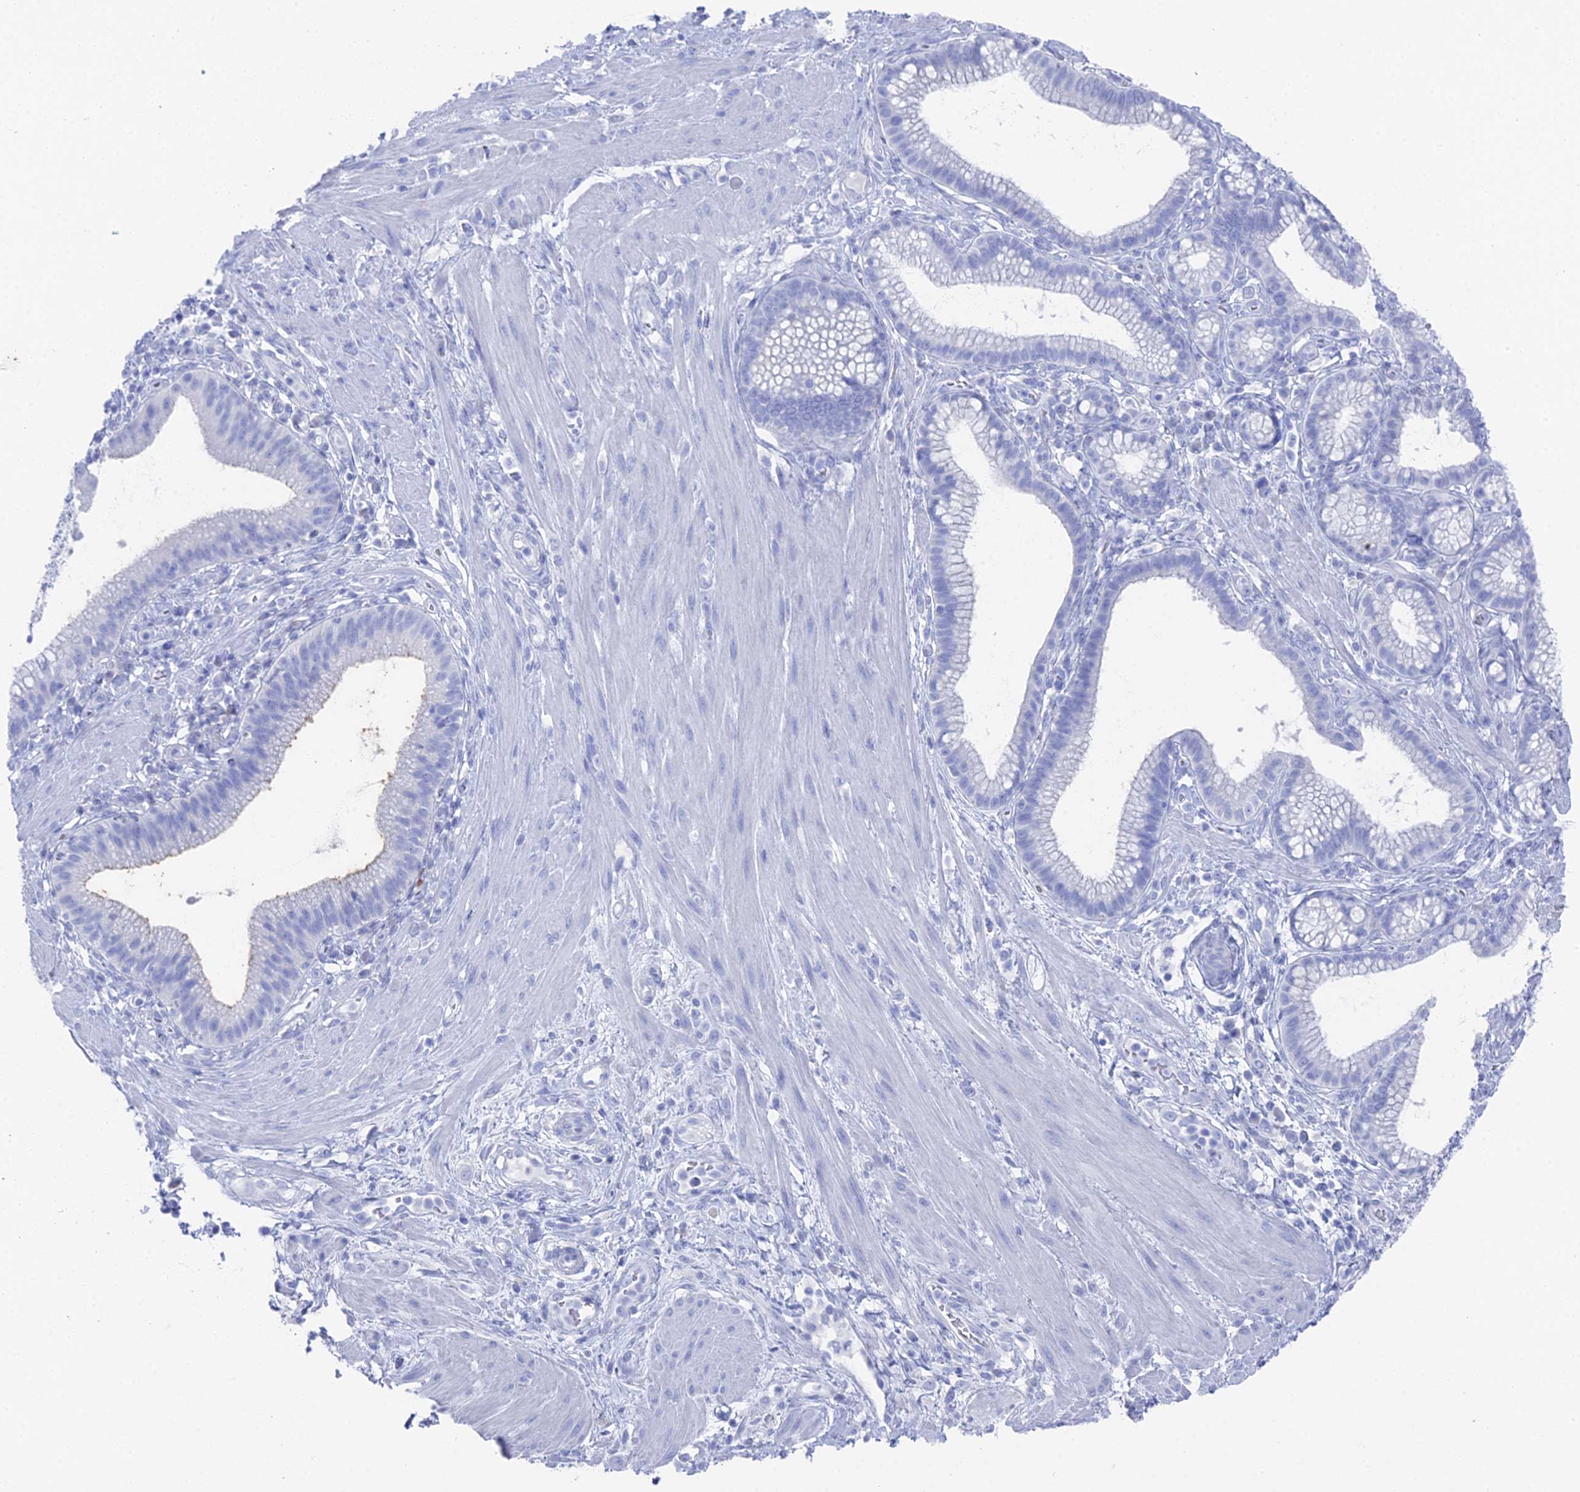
{"staining": {"intensity": "negative", "quantity": "none", "location": "none"}, "tissue": "pancreatic cancer", "cell_type": "Tumor cells", "image_type": "cancer", "snomed": [{"axis": "morphology", "description": "Adenocarcinoma, NOS"}, {"axis": "topography", "description": "Pancreas"}], "caption": "IHC photomicrograph of neoplastic tissue: adenocarcinoma (pancreatic) stained with DAB demonstrates no significant protein positivity in tumor cells.", "gene": "ENPP3", "patient": {"sex": "male", "age": 72}}